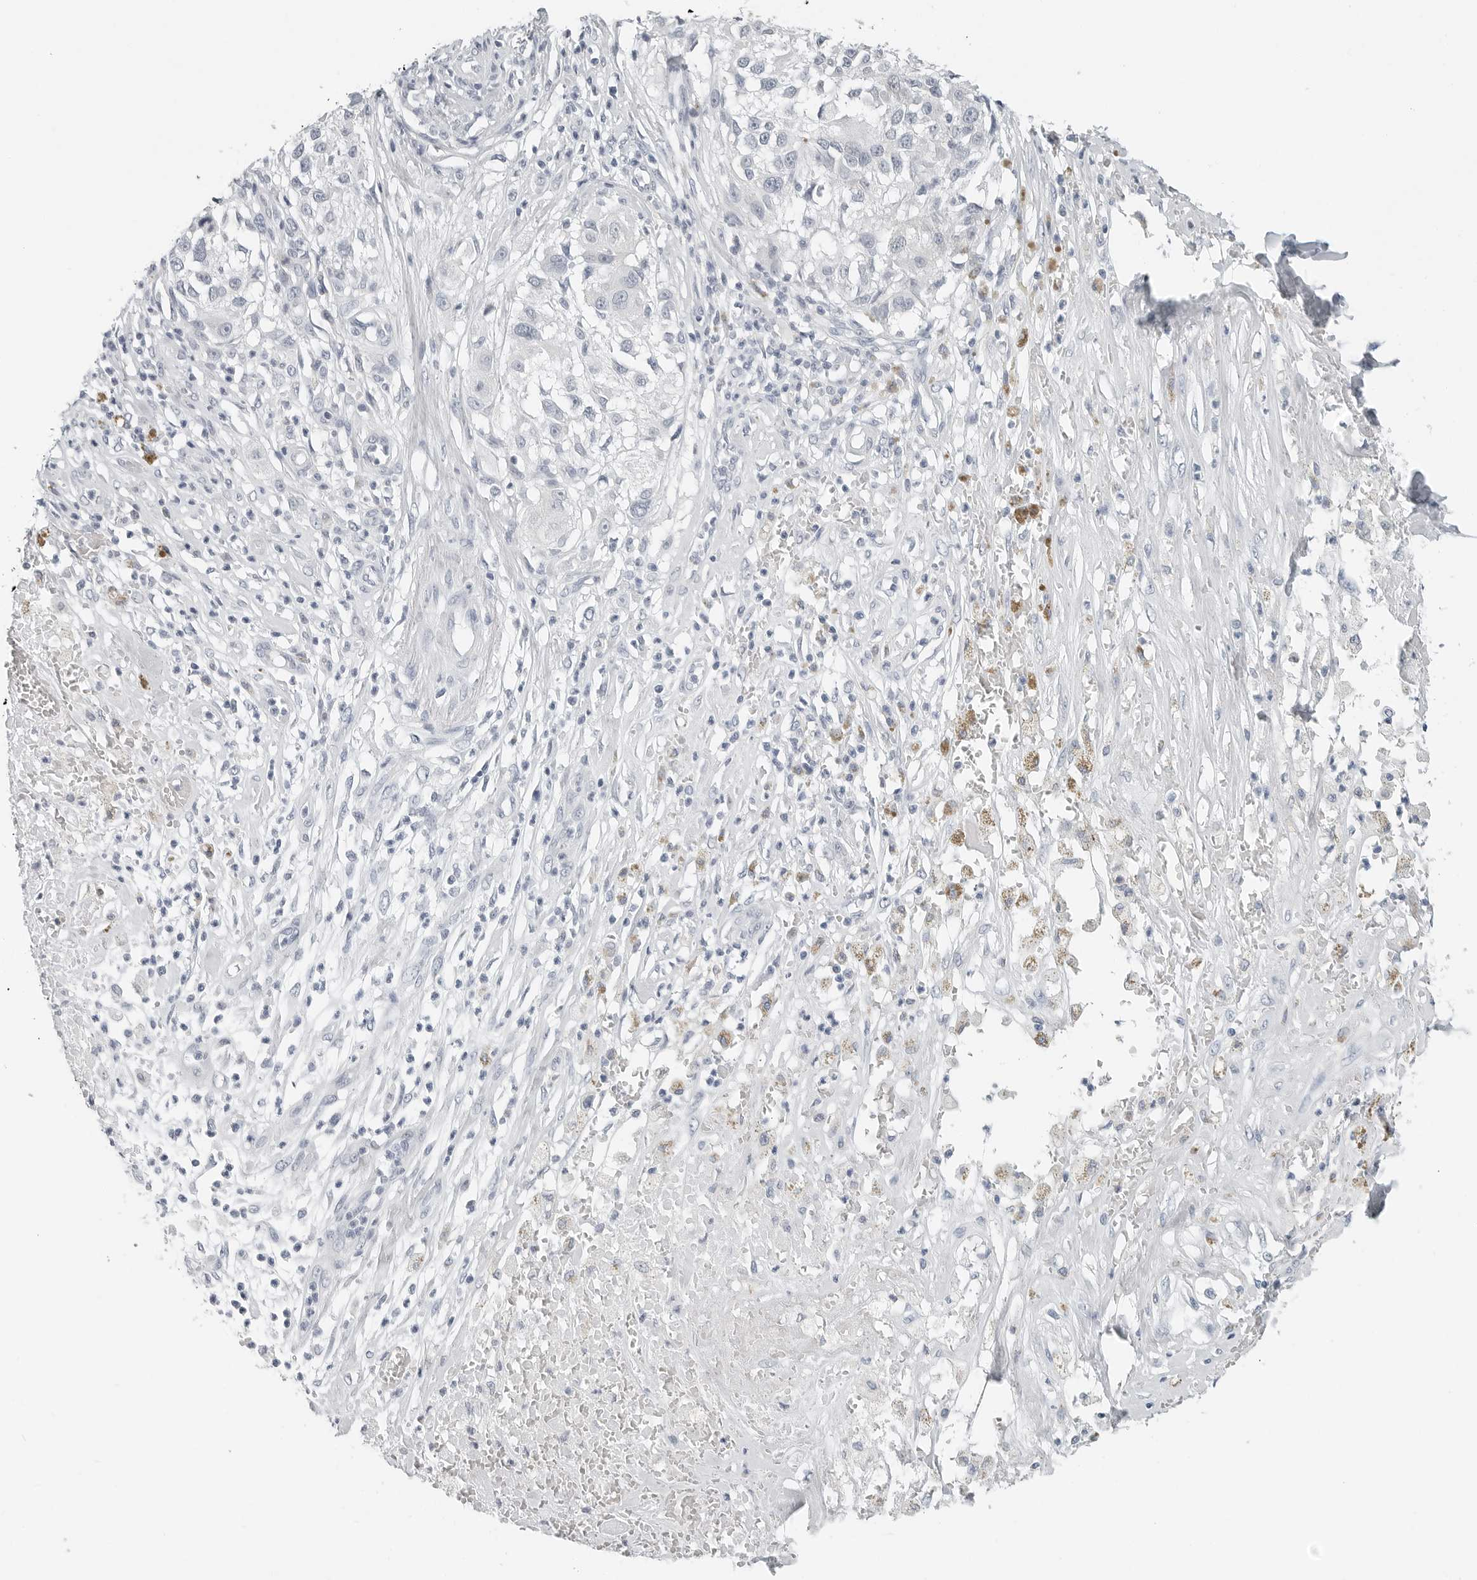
{"staining": {"intensity": "negative", "quantity": "none", "location": "none"}, "tissue": "melanoma", "cell_type": "Tumor cells", "image_type": "cancer", "snomed": [{"axis": "morphology", "description": "Necrosis, NOS"}, {"axis": "morphology", "description": "Malignant melanoma, NOS"}, {"axis": "topography", "description": "Skin"}], "caption": "A high-resolution photomicrograph shows immunohistochemistry (IHC) staining of malignant melanoma, which shows no significant staining in tumor cells.", "gene": "XIRP1", "patient": {"sex": "female", "age": 87}}